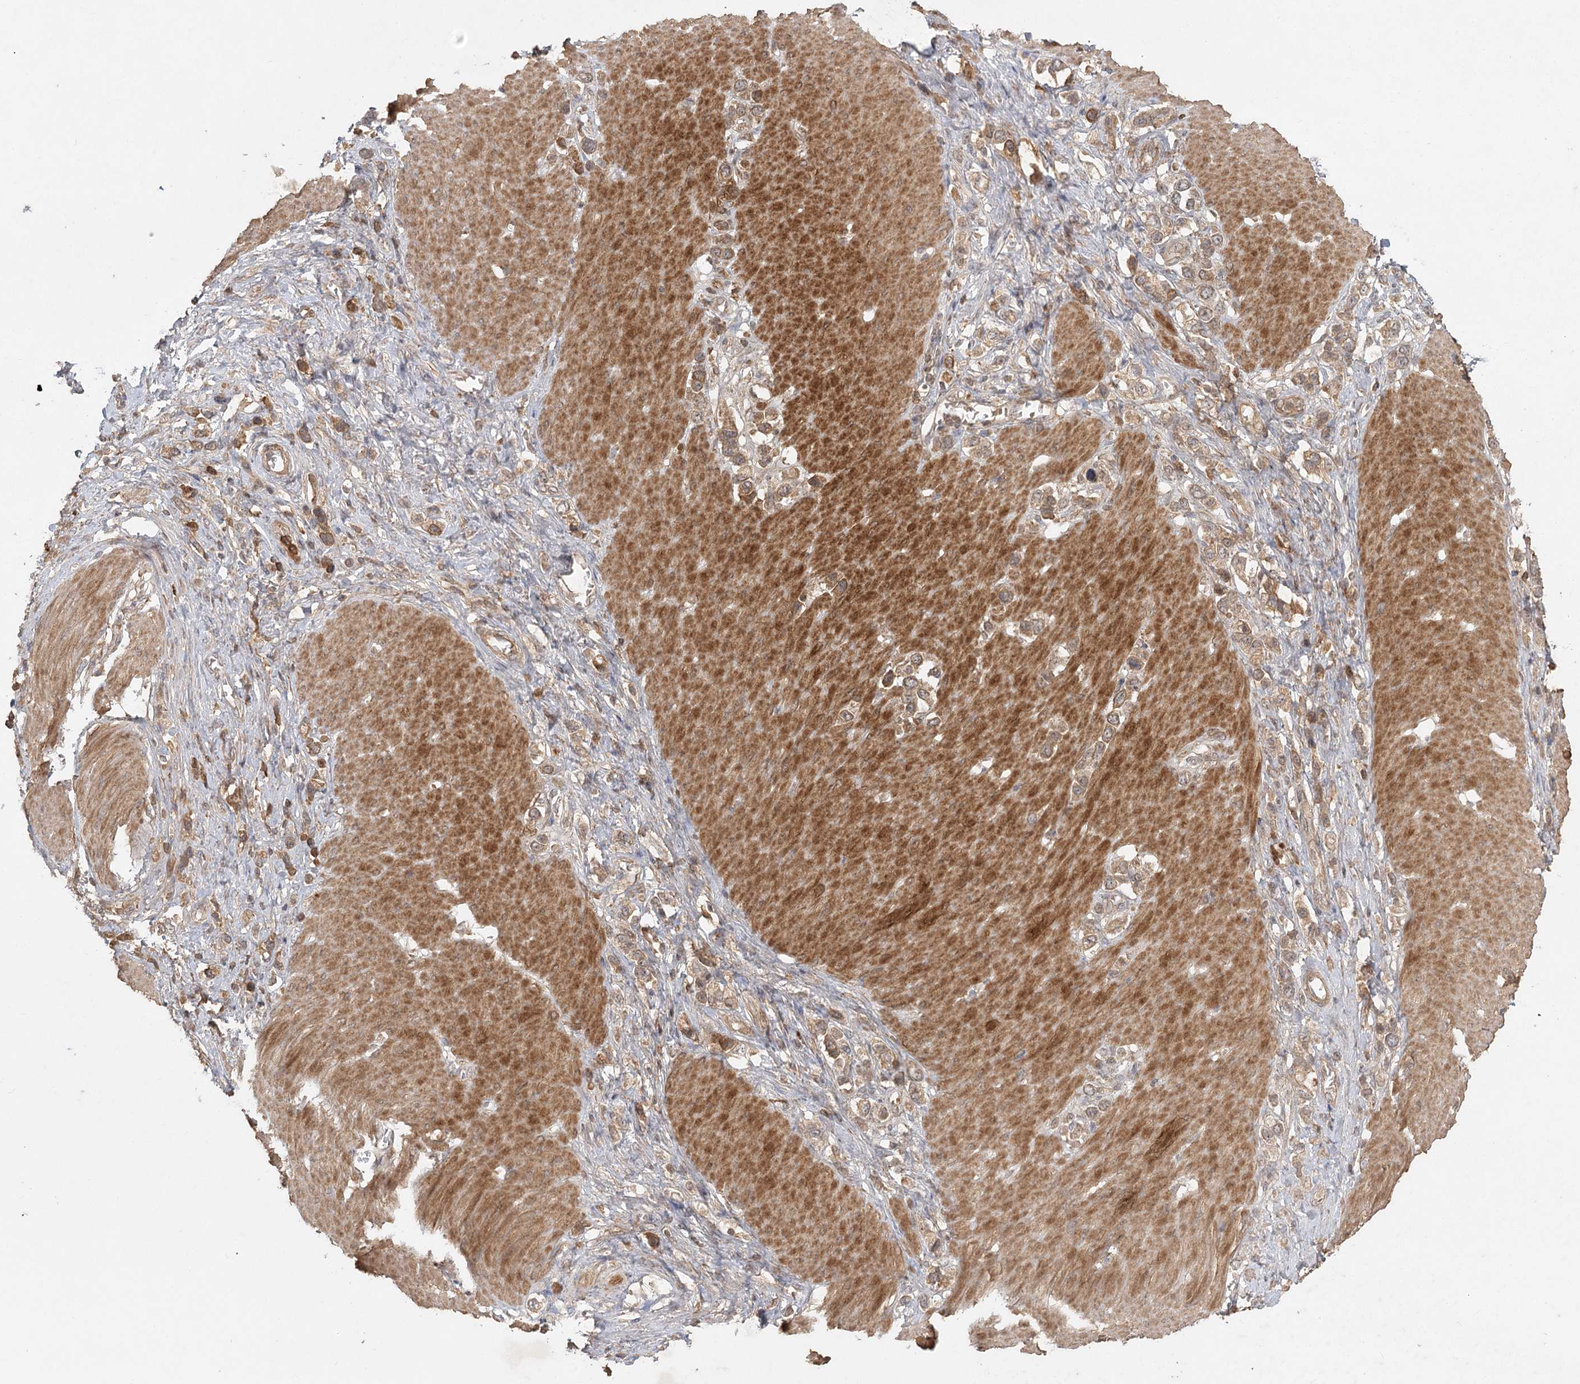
{"staining": {"intensity": "moderate", "quantity": "25%-75%", "location": "cytoplasmic/membranous"}, "tissue": "stomach cancer", "cell_type": "Tumor cells", "image_type": "cancer", "snomed": [{"axis": "morphology", "description": "Normal tissue, NOS"}, {"axis": "morphology", "description": "Adenocarcinoma, NOS"}, {"axis": "topography", "description": "Stomach, upper"}, {"axis": "topography", "description": "Stomach"}], "caption": "This photomicrograph shows IHC staining of stomach cancer, with medium moderate cytoplasmic/membranous positivity in approximately 25%-75% of tumor cells.", "gene": "ARL13A", "patient": {"sex": "female", "age": 65}}